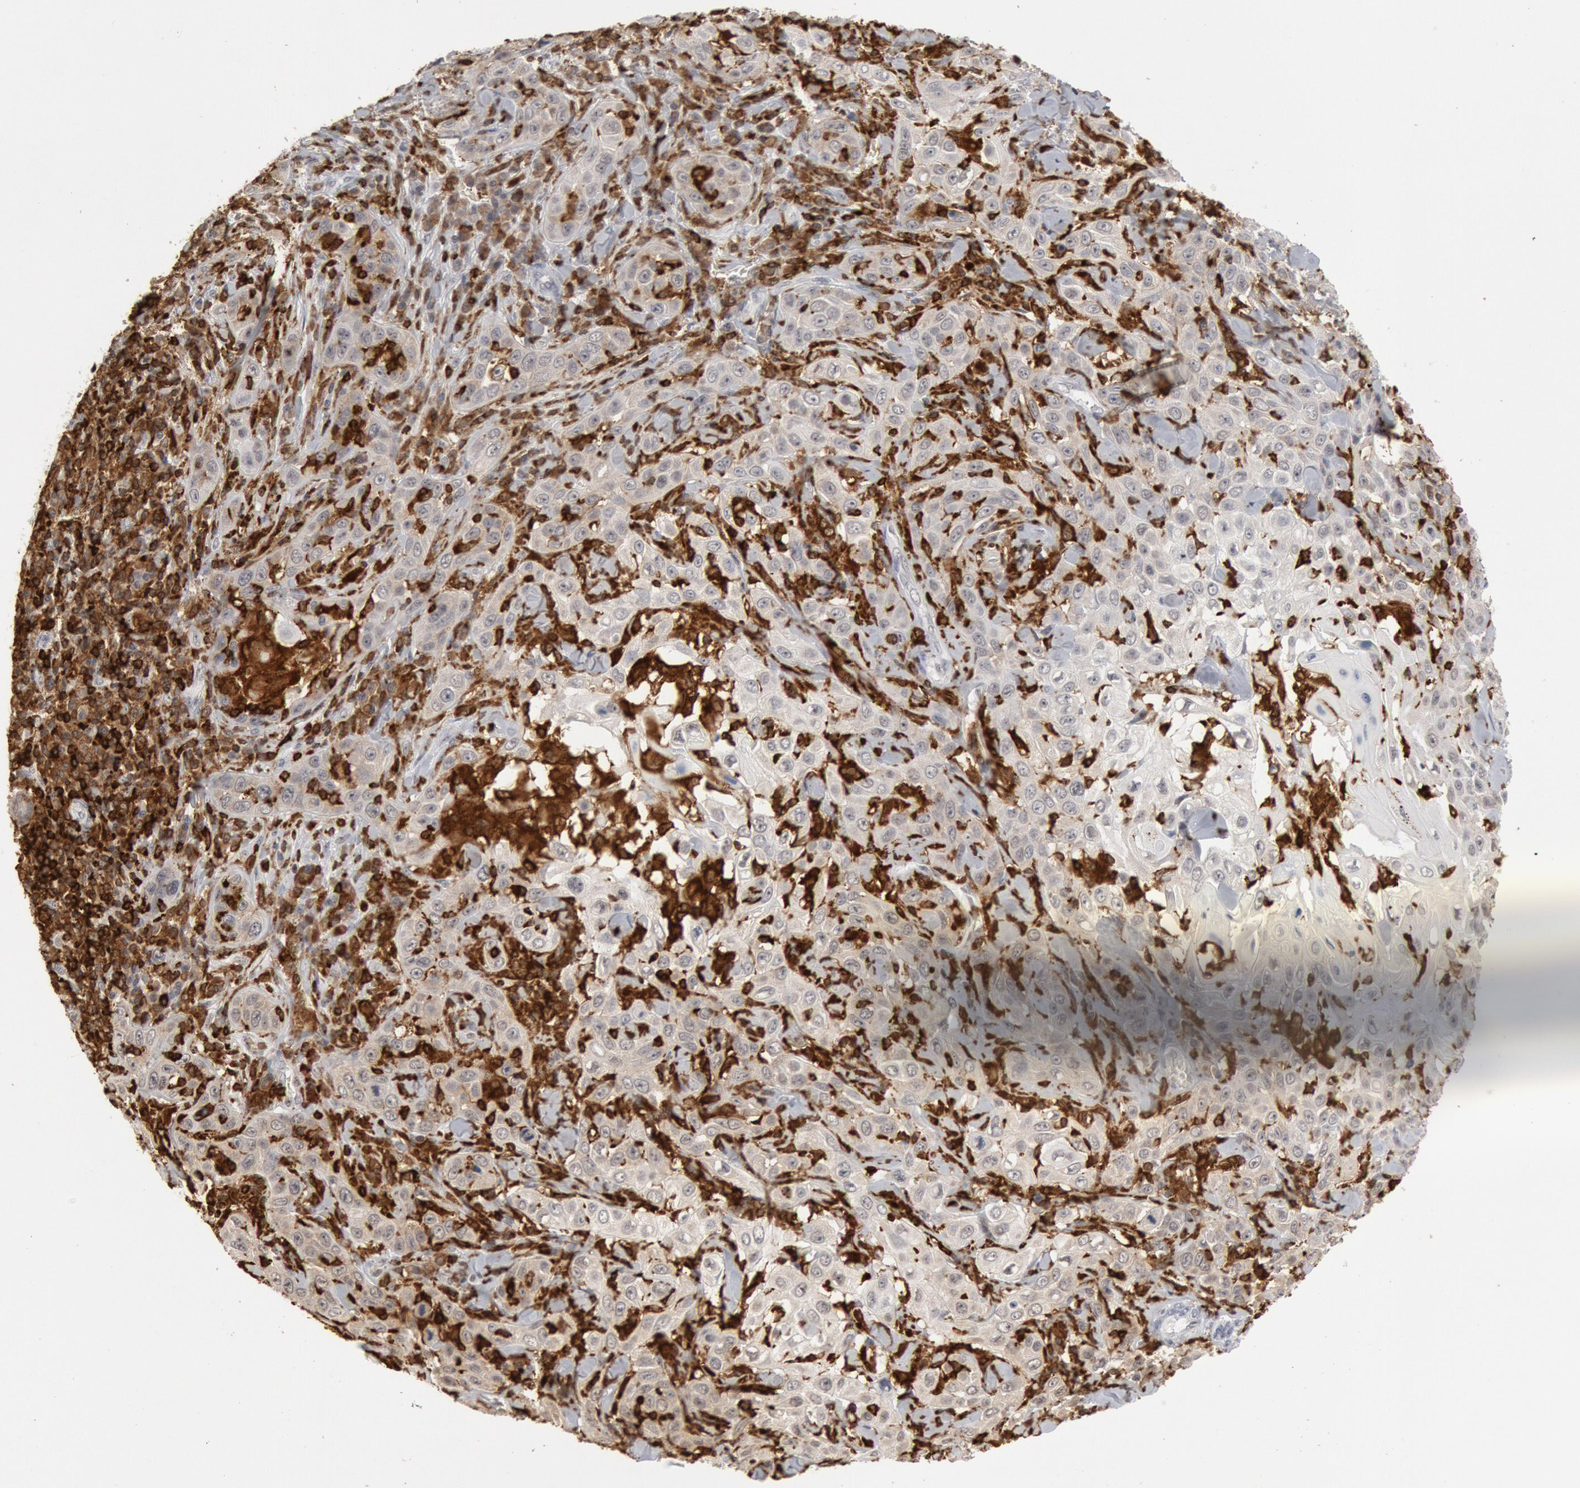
{"staining": {"intensity": "weak", "quantity": ">75%", "location": "cytoplasmic/membranous"}, "tissue": "skin cancer", "cell_type": "Tumor cells", "image_type": "cancer", "snomed": [{"axis": "morphology", "description": "Squamous cell carcinoma, NOS"}, {"axis": "topography", "description": "Skin"}], "caption": "Protein staining by IHC demonstrates weak cytoplasmic/membranous expression in about >75% of tumor cells in squamous cell carcinoma (skin).", "gene": "PTPN6", "patient": {"sex": "male", "age": 84}}